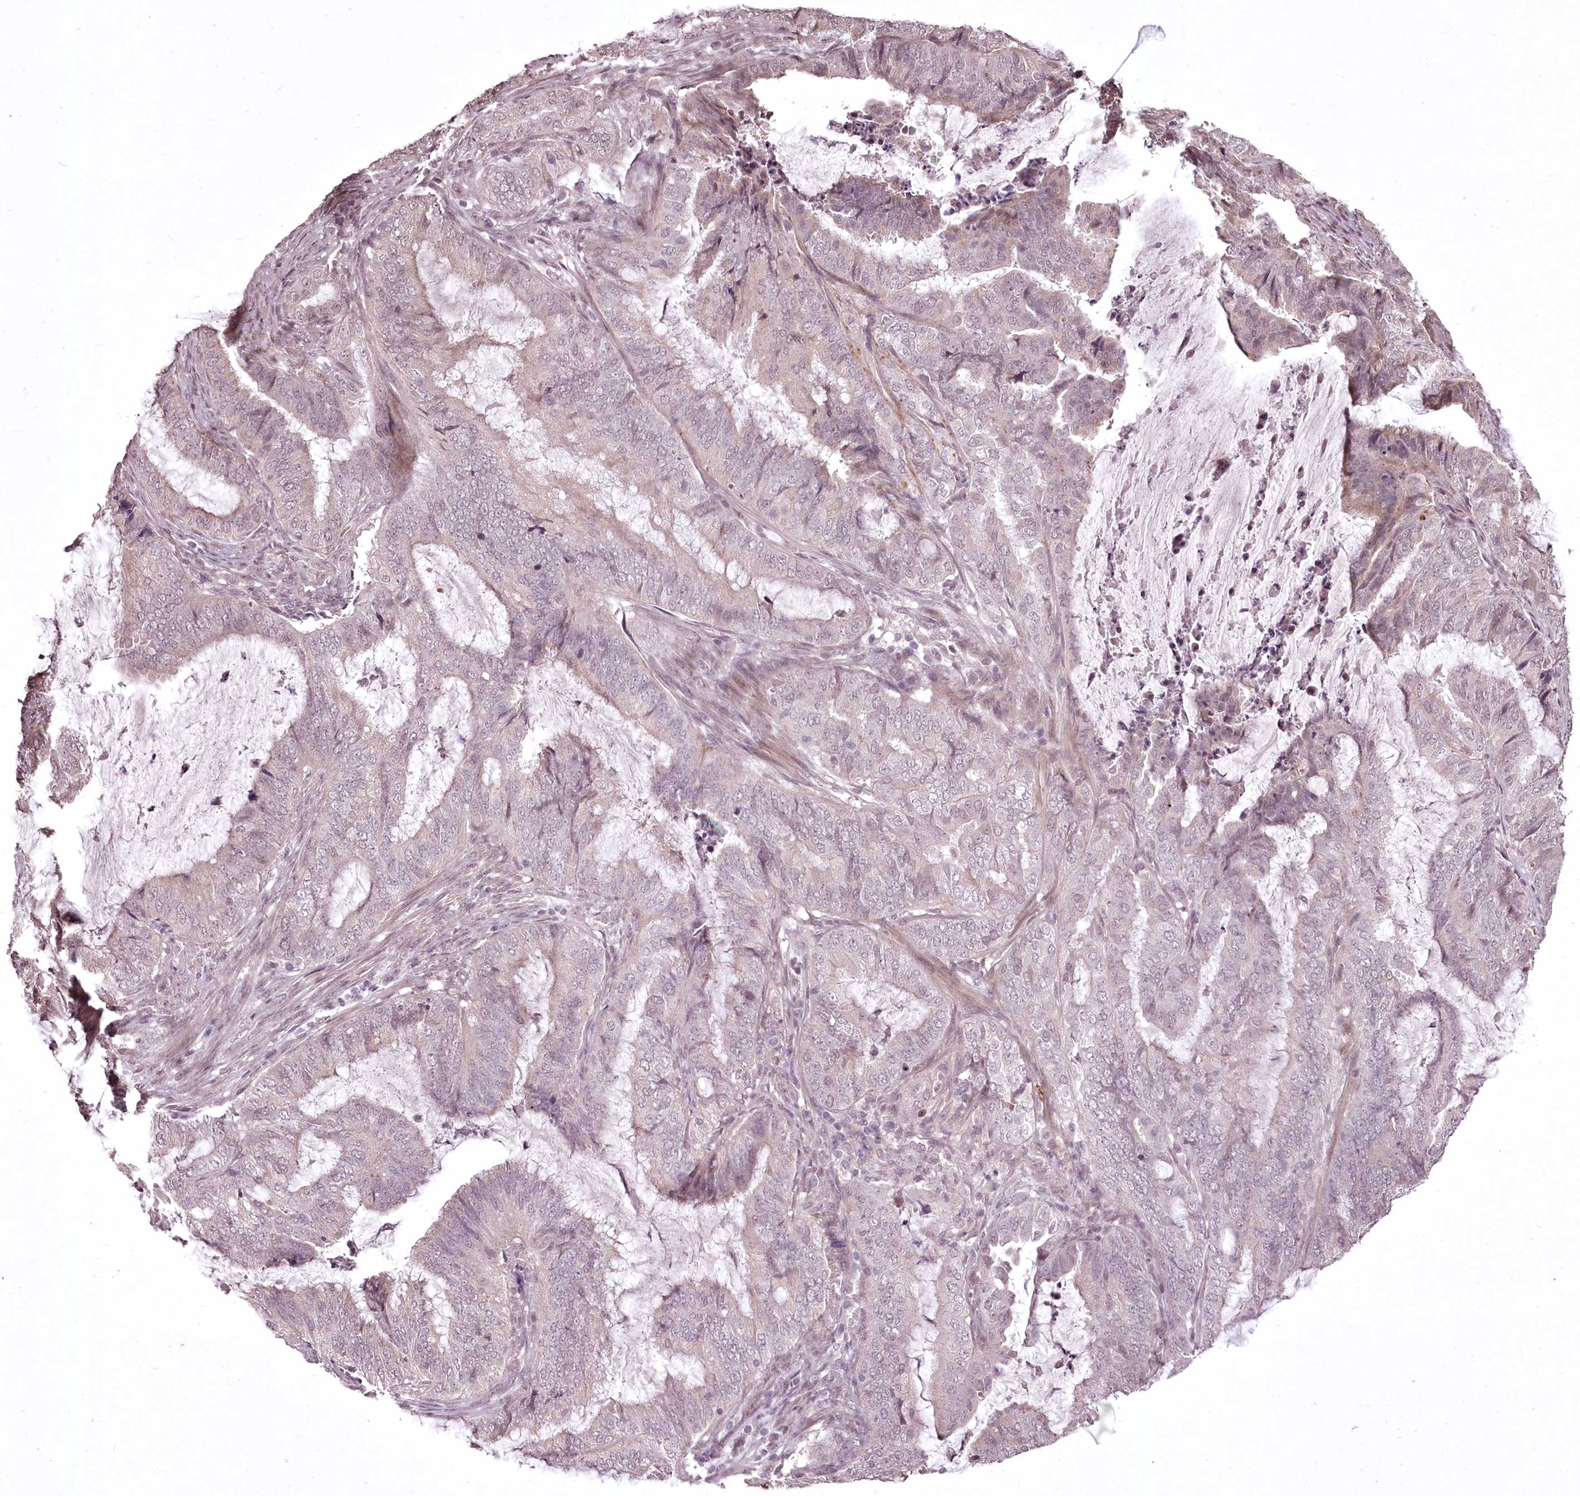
{"staining": {"intensity": "negative", "quantity": "none", "location": "none"}, "tissue": "endometrial cancer", "cell_type": "Tumor cells", "image_type": "cancer", "snomed": [{"axis": "morphology", "description": "Adenocarcinoma, NOS"}, {"axis": "topography", "description": "Endometrium"}], "caption": "The IHC micrograph has no significant positivity in tumor cells of endometrial adenocarcinoma tissue.", "gene": "ADRA1D", "patient": {"sex": "female", "age": 51}}